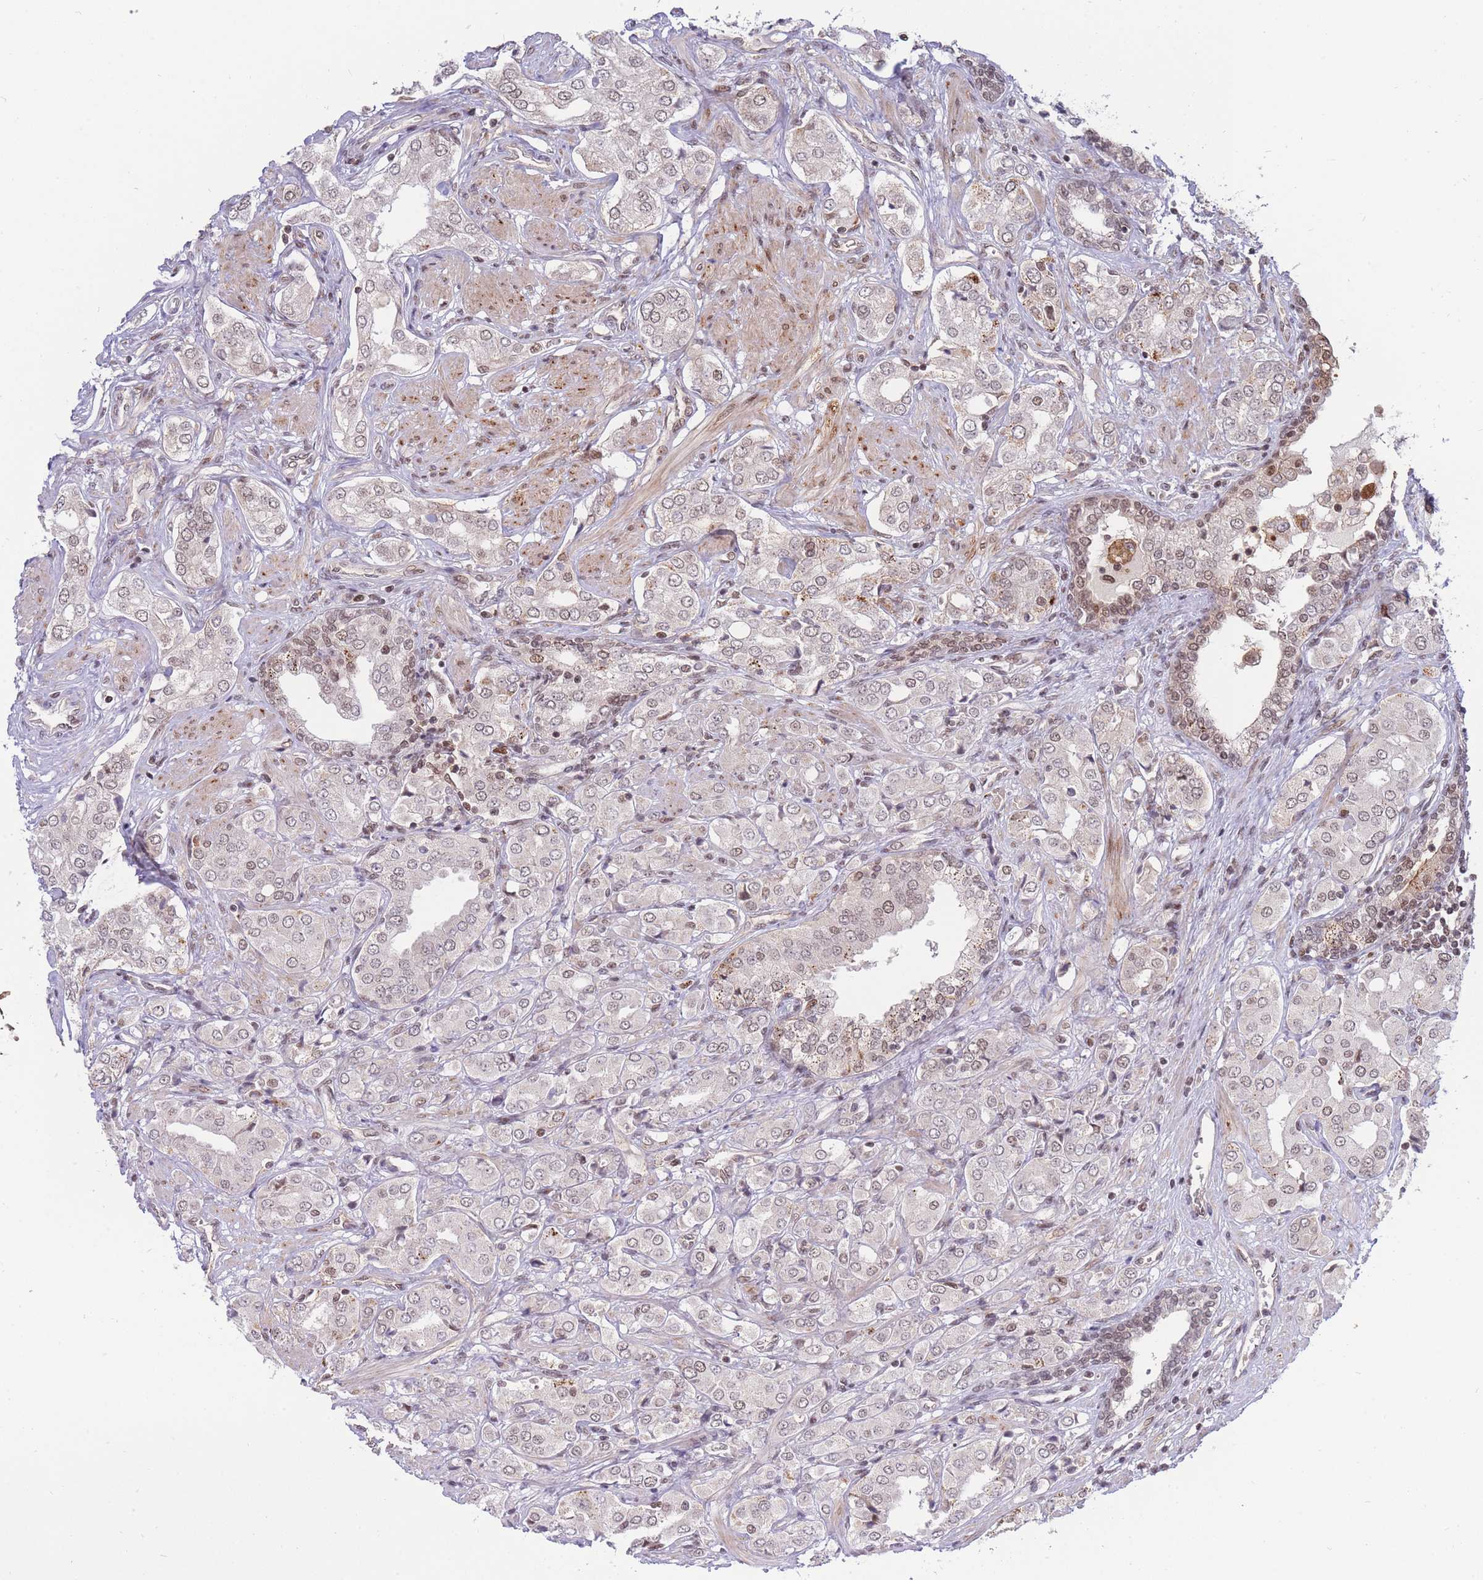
{"staining": {"intensity": "weak", "quantity": ">75%", "location": "cytoplasmic/membranous,nuclear"}, "tissue": "prostate cancer", "cell_type": "Tumor cells", "image_type": "cancer", "snomed": [{"axis": "morphology", "description": "Adenocarcinoma, High grade"}, {"axis": "topography", "description": "Prostate"}], "caption": "This histopathology image reveals IHC staining of human prostate cancer (high-grade adenocarcinoma), with low weak cytoplasmic/membranous and nuclear positivity in about >75% of tumor cells.", "gene": "BOD1L1", "patient": {"sex": "male", "age": 71}}